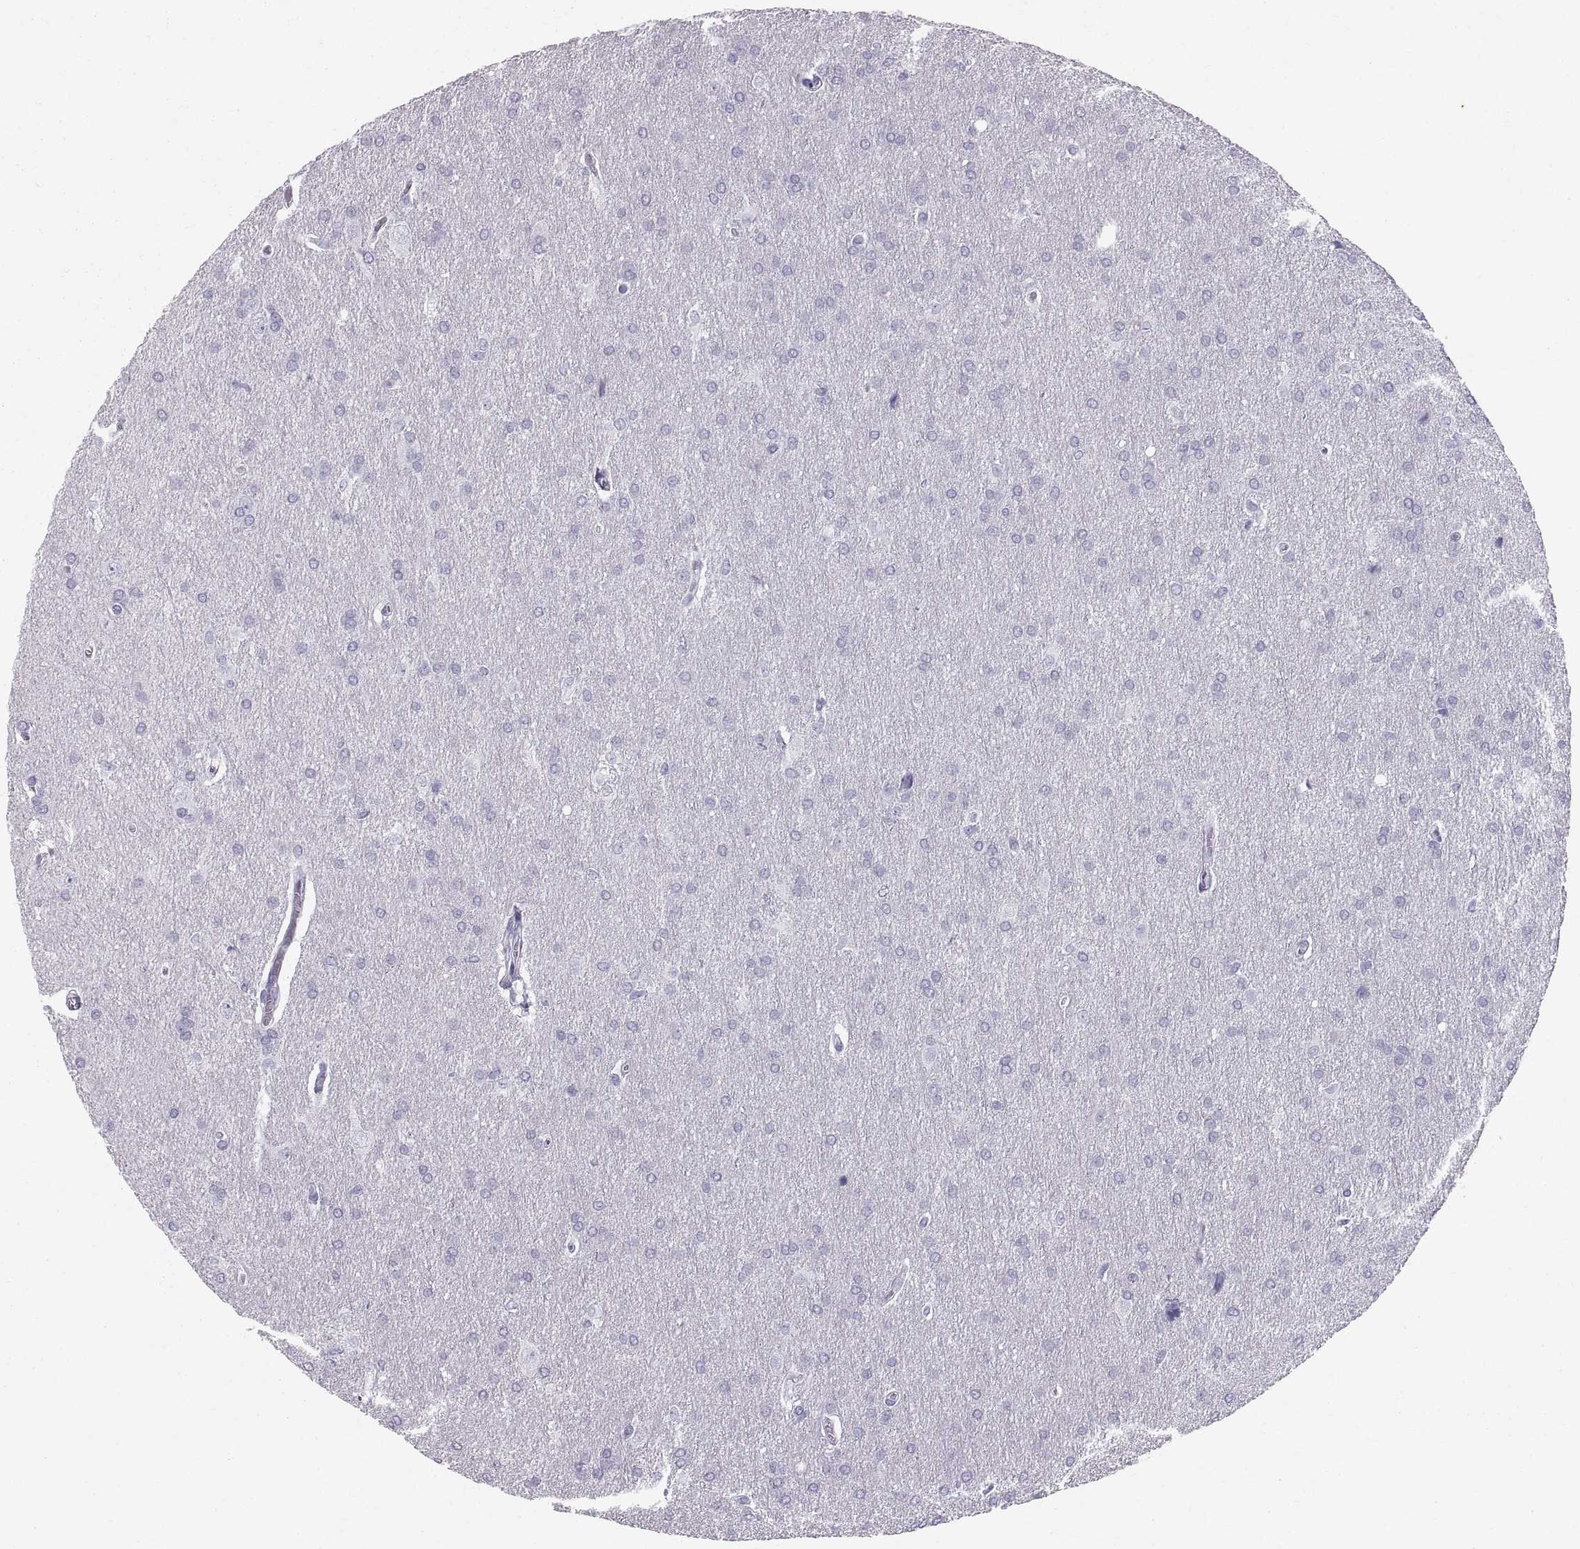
{"staining": {"intensity": "negative", "quantity": "none", "location": "none"}, "tissue": "glioma", "cell_type": "Tumor cells", "image_type": "cancer", "snomed": [{"axis": "morphology", "description": "Glioma, malignant, Low grade"}, {"axis": "topography", "description": "Brain"}], "caption": "Histopathology image shows no significant protein expression in tumor cells of malignant glioma (low-grade). (DAB (3,3'-diaminobenzidine) immunohistochemistry, high magnification).", "gene": "SLC22A6", "patient": {"sex": "female", "age": 32}}